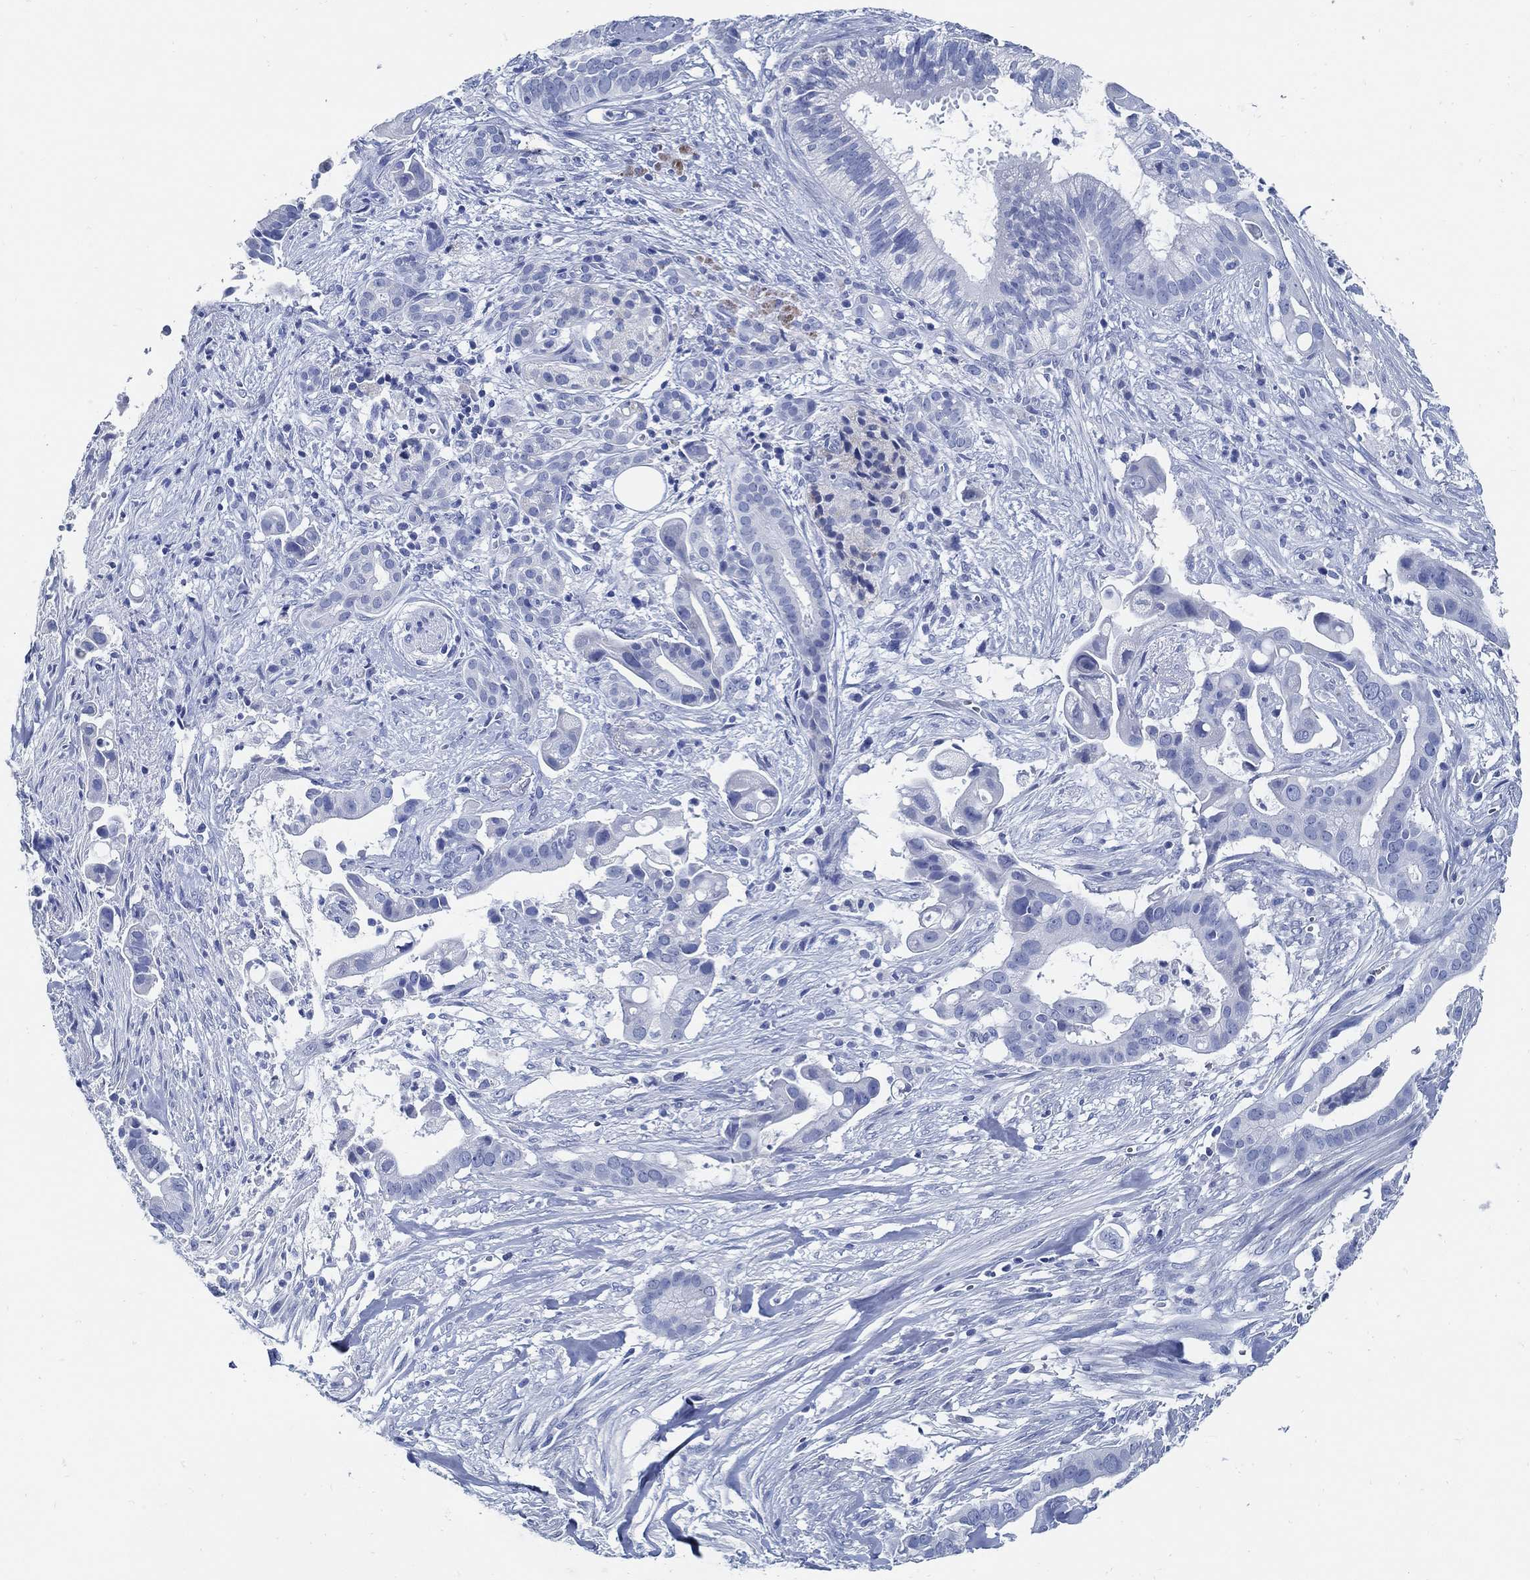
{"staining": {"intensity": "negative", "quantity": "none", "location": "none"}, "tissue": "pancreatic cancer", "cell_type": "Tumor cells", "image_type": "cancer", "snomed": [{"axis": "morphology", "description": "Adenocarcinoma, NOS"}, {"axis": "topography", "description": "Pancreas"}], "caption": "Immunohistochemical staining of pancreatic cancer displays no significant expression in tumor cells.", "gene": "SLC45A1", "patient": {"sex": "male", "age": 61}}